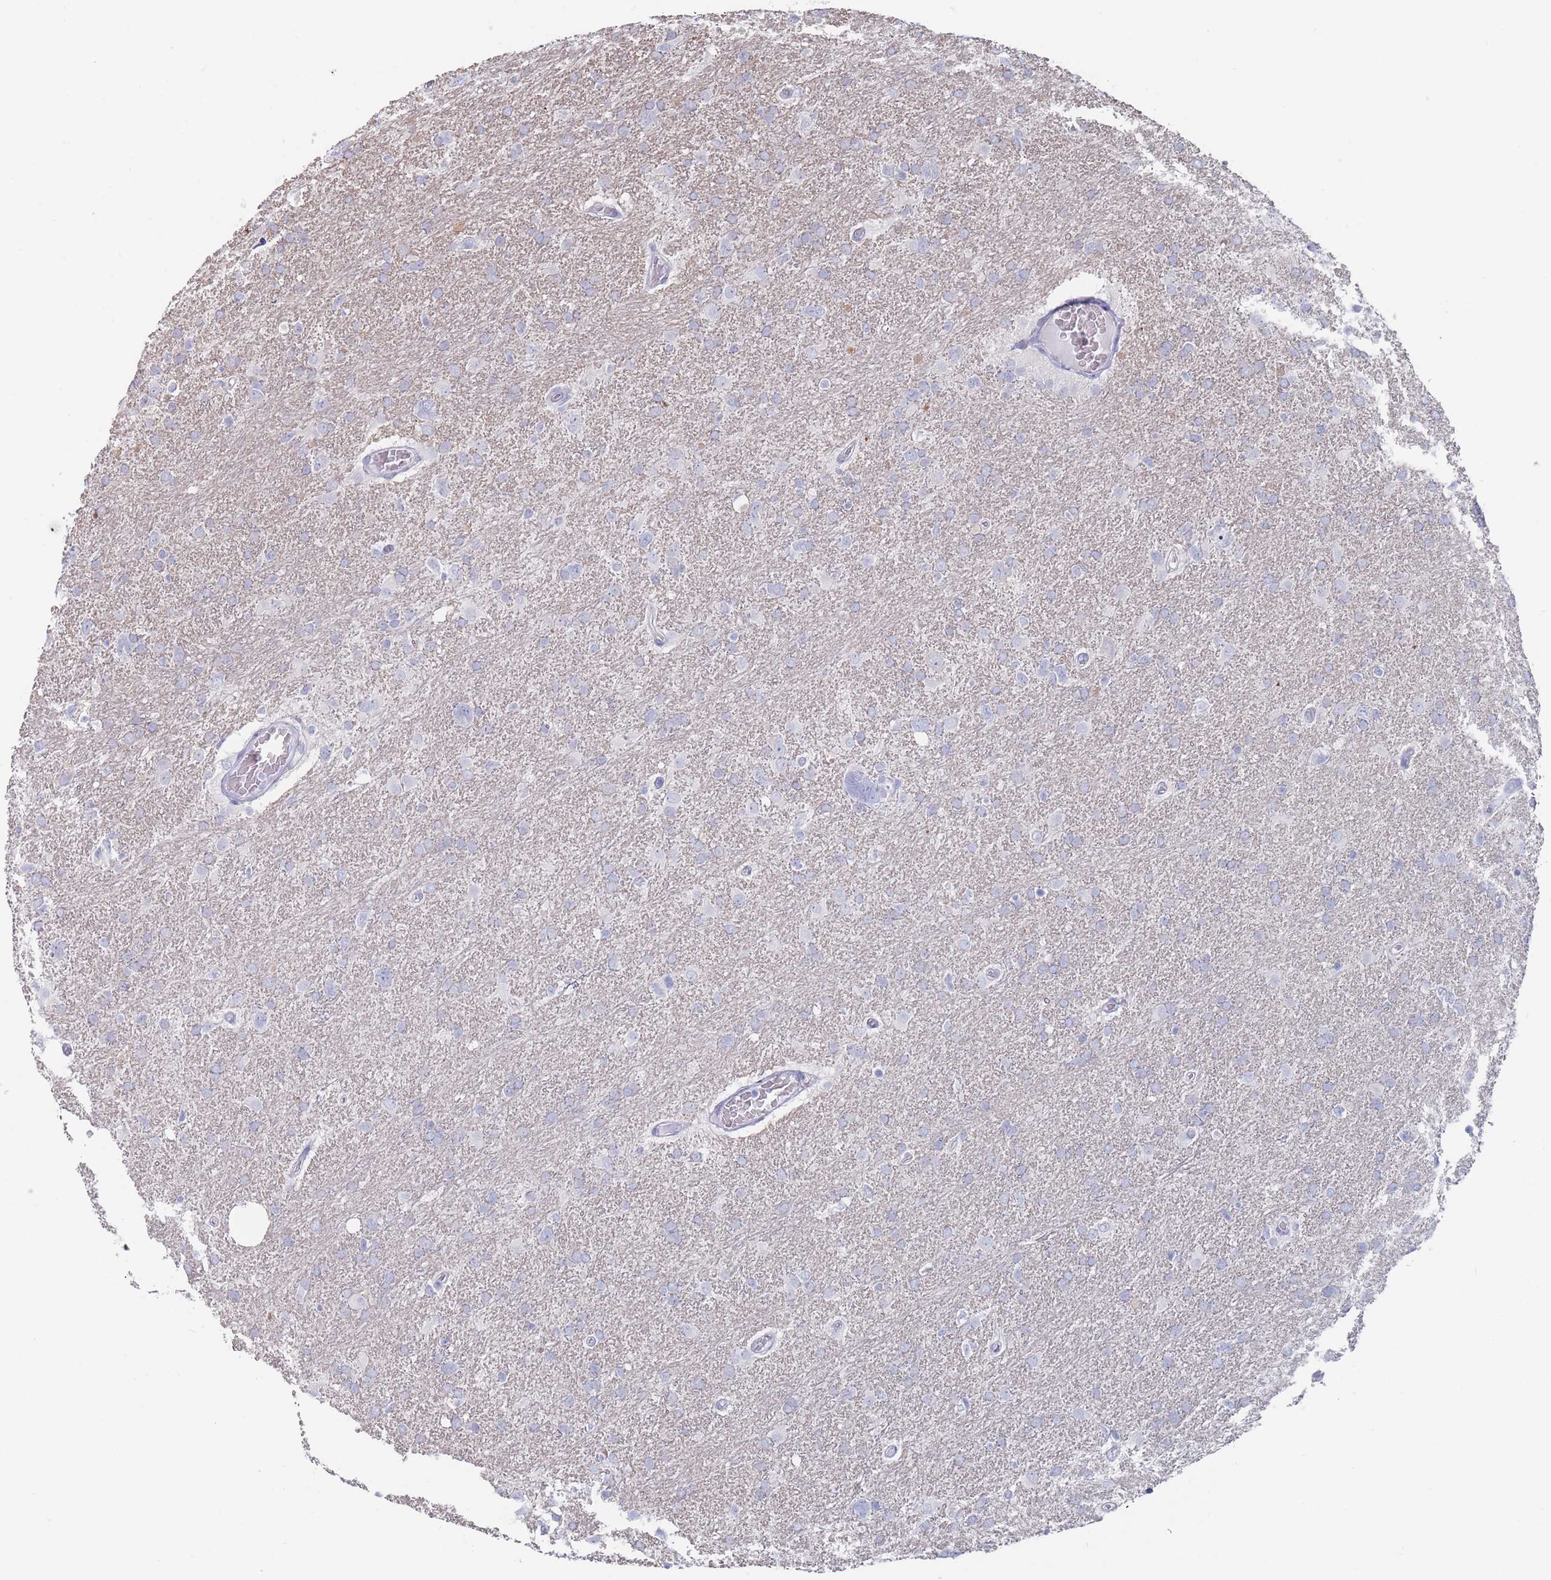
{"staining": {"intensity": "negative", "quantity": "none", "location": "none"}, "tissue": "glioma", "cell_type": "Tumor cells", "image_type": "cancer", "snomed": [{"axis": "morphology", "description": "Glioma, malignant, High grade"}, {"axis": "topography", "description": "Brain"}], "caption": "An immunohistochemistry (IHC) image of glioma is shown. There is no staining in tumor cells of glioma. (DAB immunohistochemistry visualized using brightfield microscopy, high magnification).", "gene": "CYP51A1", "patient": {"sex": "male", "age": 61}}